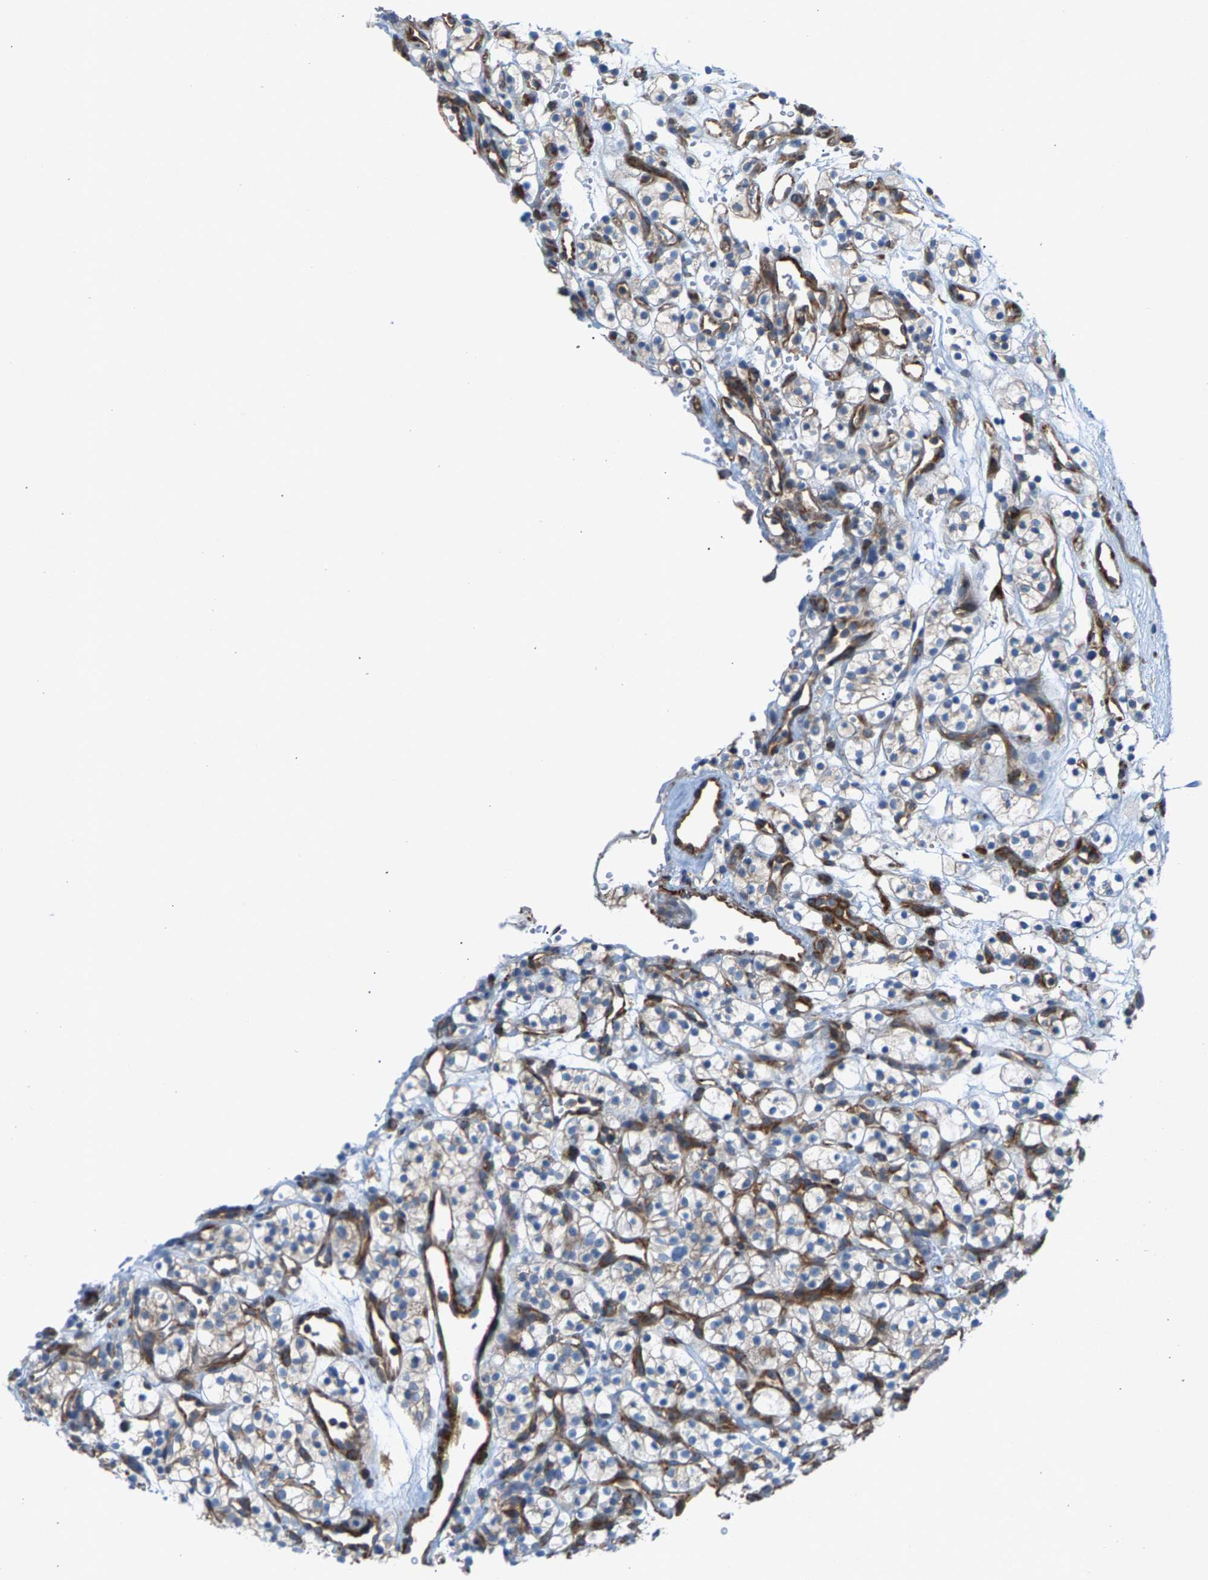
{"staining": {"intensity": "moderate", "quantity": "25%-75%", "location": "cytoplasmic/membranous"}, "tissue": "renal cancer", "cell_type": "Tumor cells", "image_type": "cancer", "snomed": [{"axis": "morphology", "description": "Adenocarcinoma, NOS"}, {"axis": "topography", "description": "Kidney"}], "caption": "This is a histology image of immunohistochemistry staining of renal cancer, which shows moderate staining in the cytoplasmic/membranous of tumor cells.", "gene": "PDCL", "patient": {"sex": "female", "age": 57}}